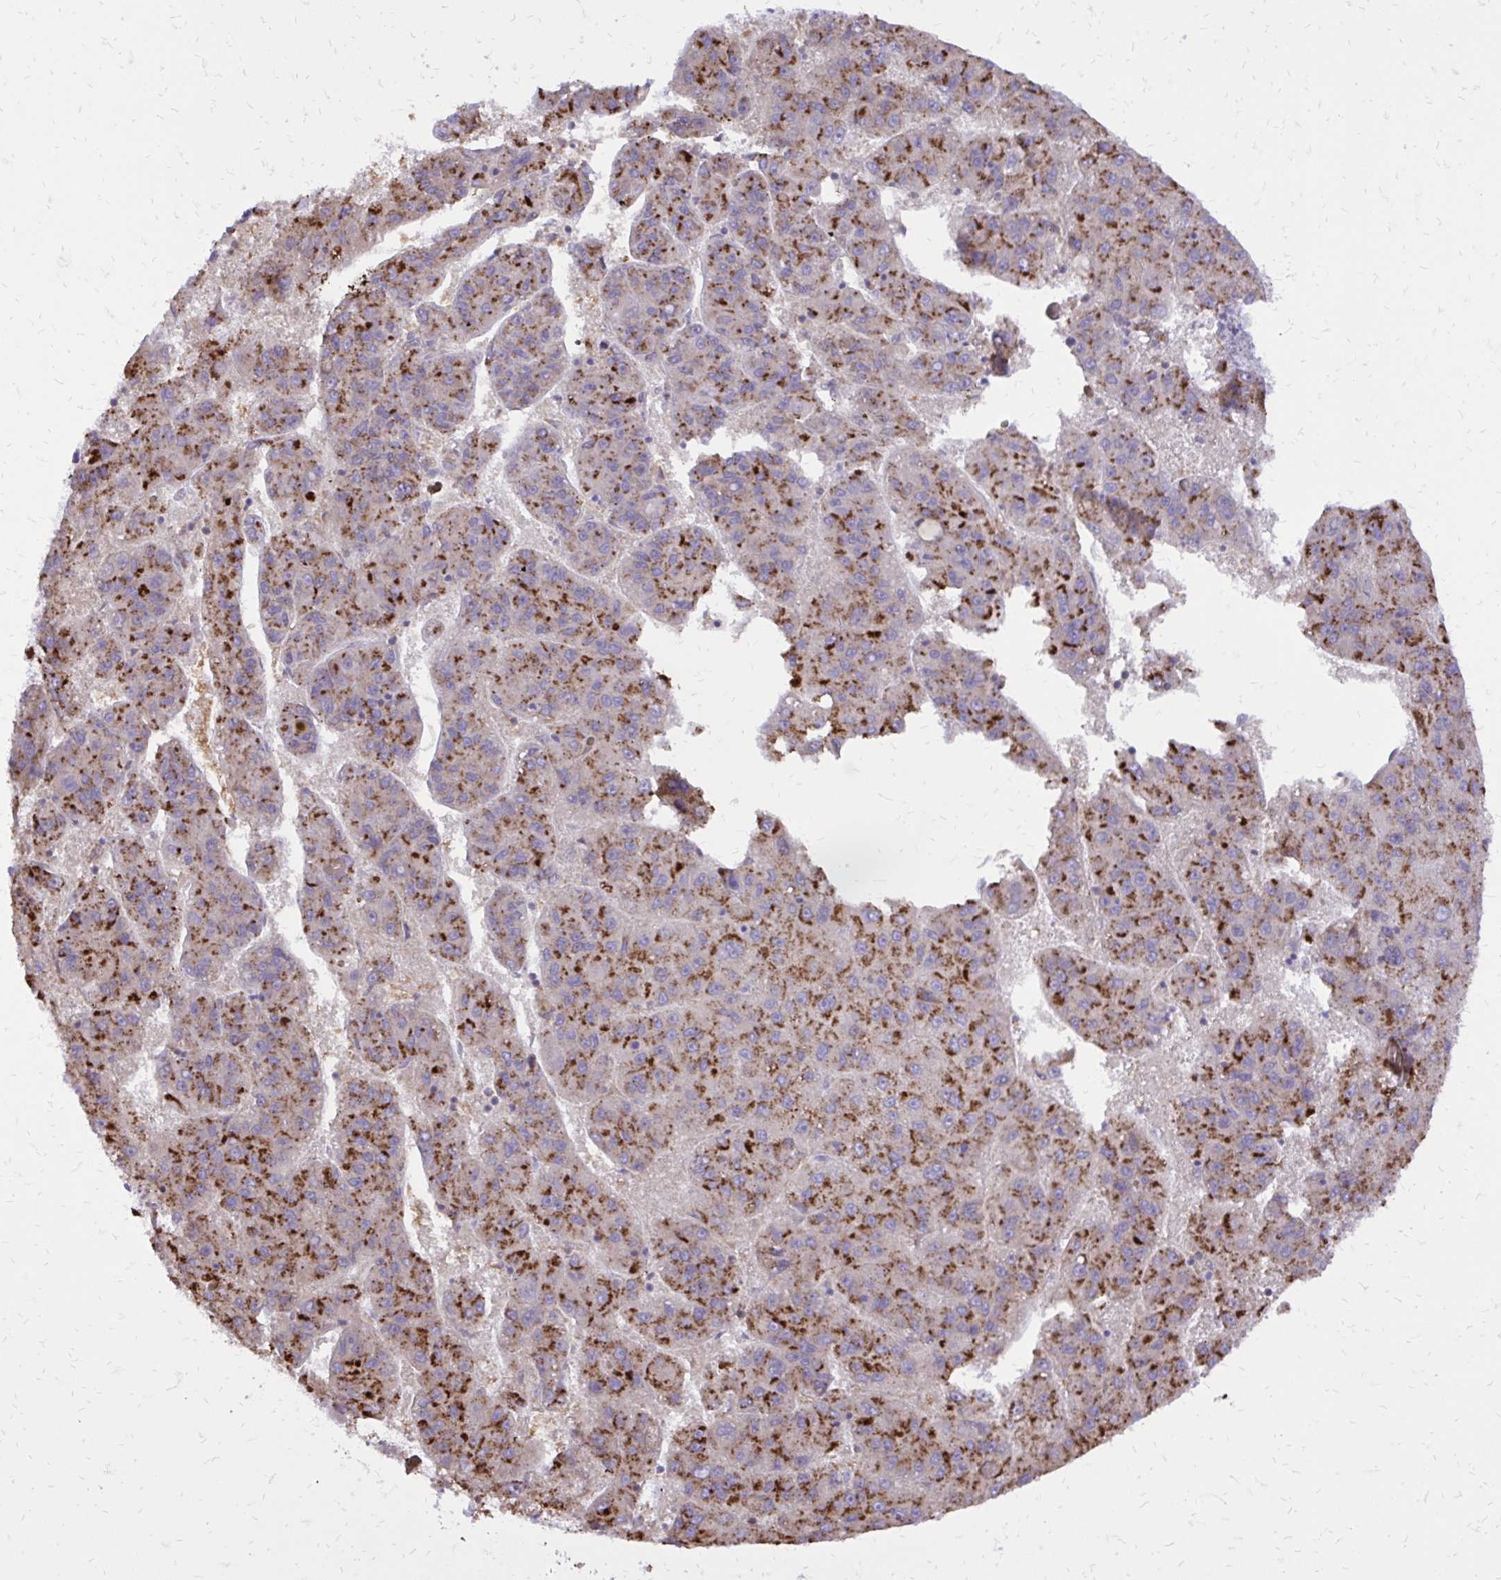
{"staining": {"intensity": "strong", "quantity": ">75%", "location": "cytoplasmic/membranous"}, "tissue": "liver cancer", "cell_type": "Tumor cells", "image_type": "cancer", "snomed": [{"axis": "morphology", "description": "Carcinoma, Hepatocellular, NOS"}, {"axis": "topography", "description": "Liver"}], "caption": "Protein staining demonstrates strong cytoplasmic/membranous expression in approximately >75% of tumor cells in hepatocellular carcinoma (liver).", "gene": "CAT", "patient": {"sex": "female", "age": 82}}